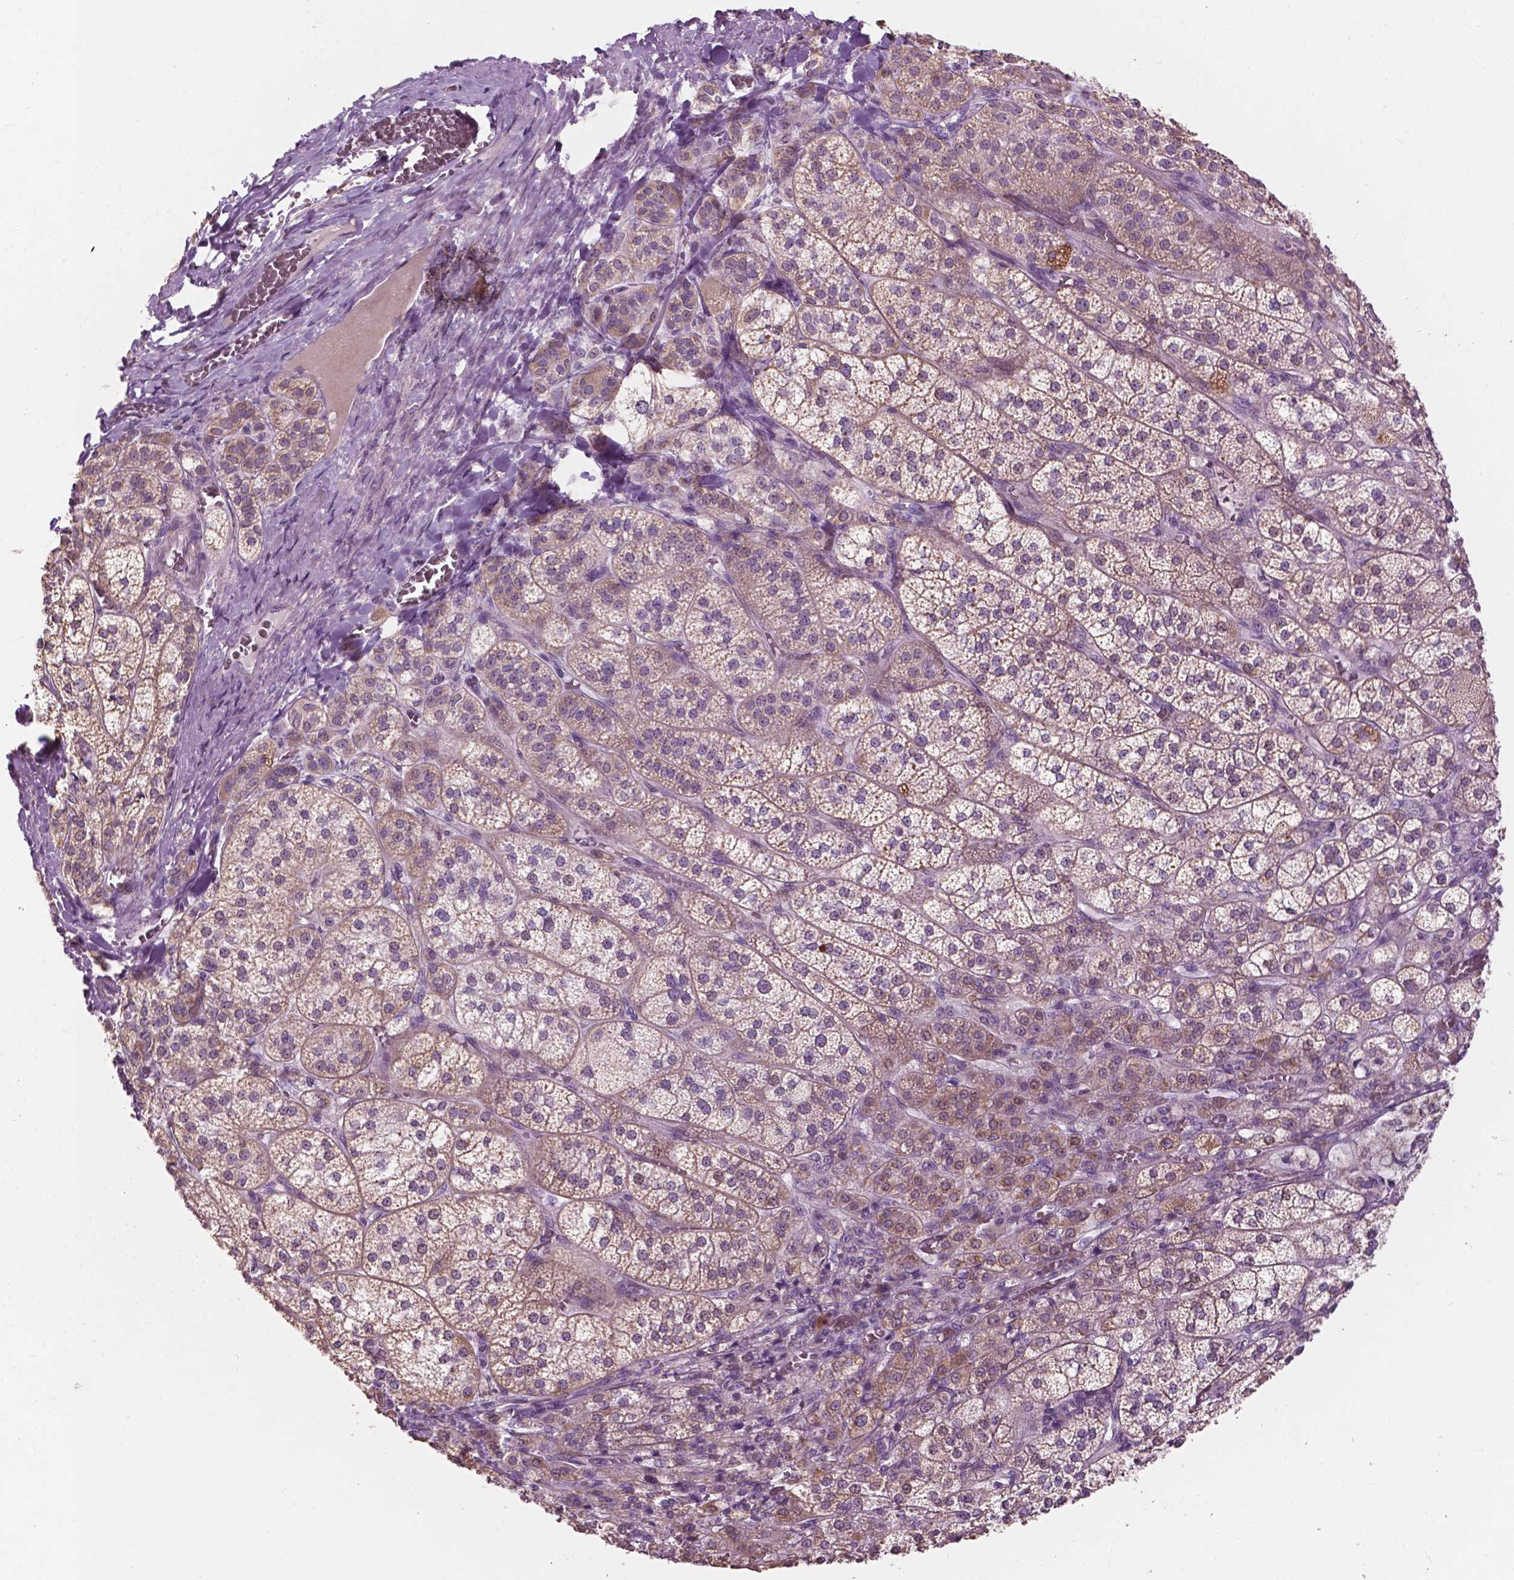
{"staining": {"intensity": "moderate", "quantity": "25%-75%", "location": "cytoplasmic/membranous"}, "tissue": "adrenal gland", "cell_type": "Glandular cells", "image_type": "normal", "snomed": [{"axis": "morphology", "description": "Normal tissue, NOS"}, {"axis": "topography", "description": "Adrenal gland"}], "caption": "Immunohistochemical staining of benign human adrenal gland demonstrates medium levels of moderate cytoplasmic/membranous expression in approximately 25%-75% of glandular cells.", "gene": "NDUFS1", "patient": {"sex": "female", "age": 60}}